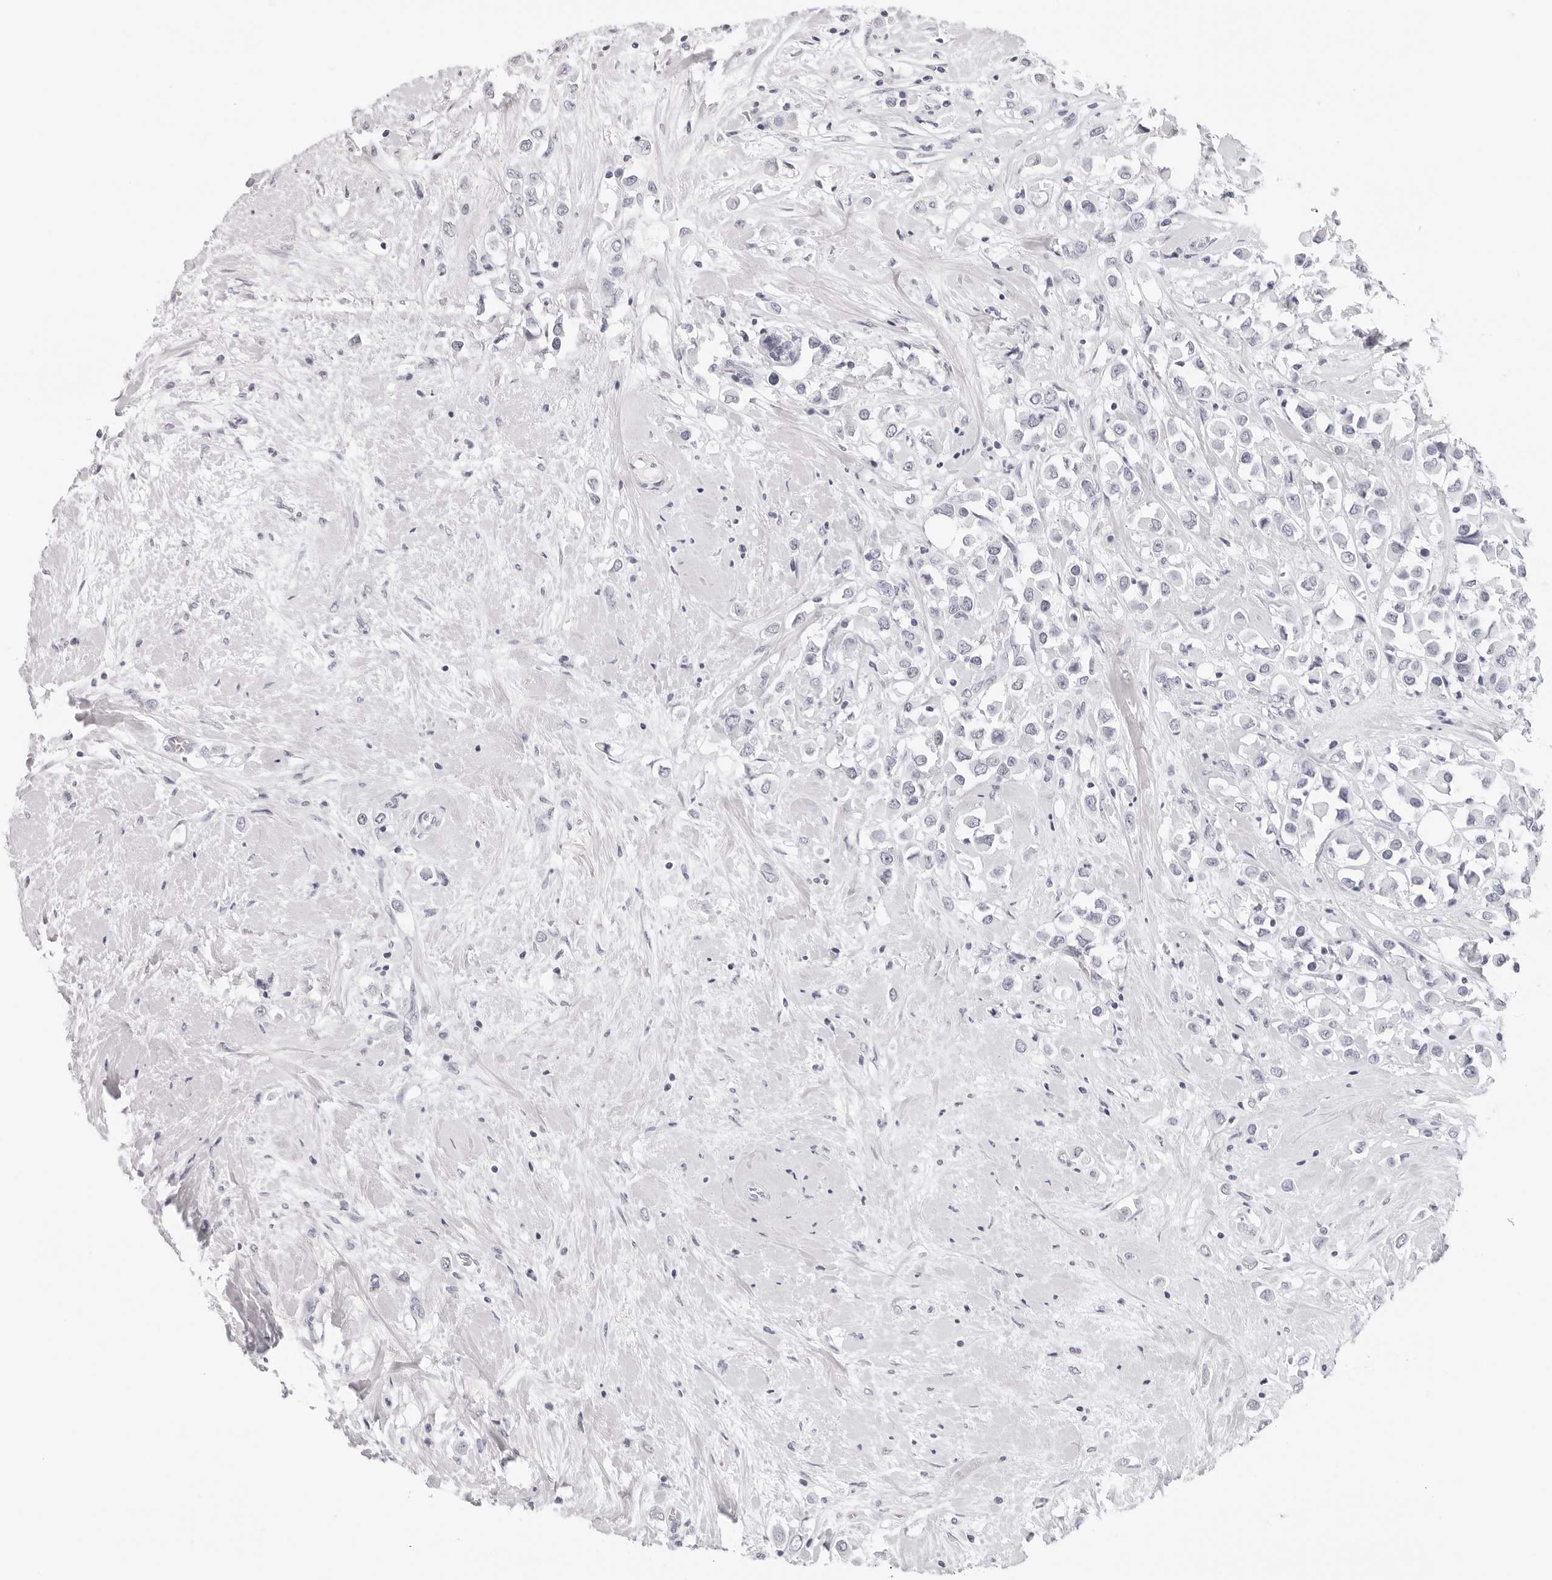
{"staining": {"intensity": "negative", "quantity": "none", "location": "none"}, "tissue": "breast cancer", "cell_type": "Tumor cells", "image_type": "cancer", "snomed": [{"axis": "morphology", "description": "Duct carcinoma"}, {"axis": "topography", "description": "Breast"}], "caption": "Immunohistochemical staining of intraductal carcinoma (breast) demonstrates no significant positivity in tumor cells.", "gene": "AGMAT", "patient": {"sex": "female", "age": 61}}